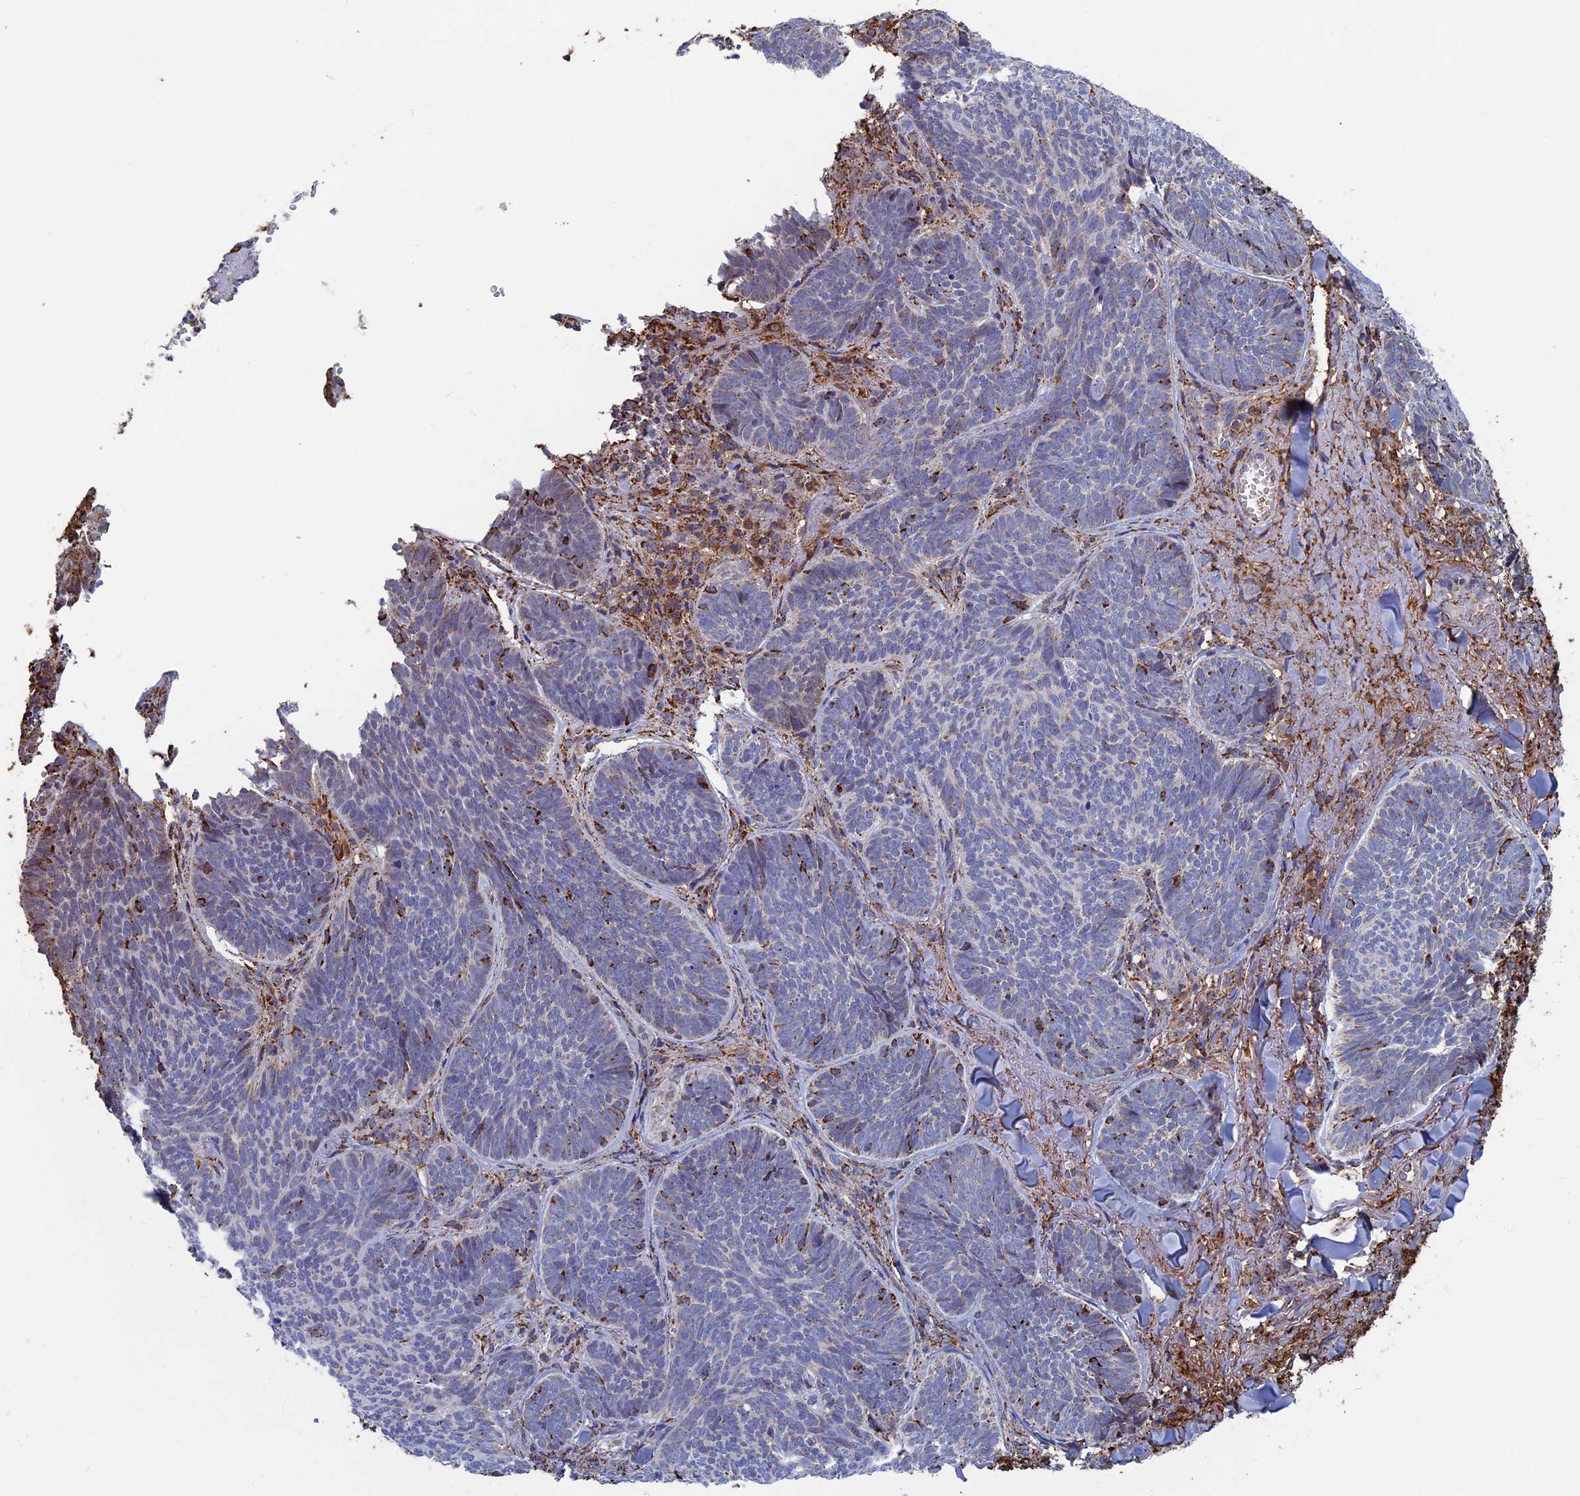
{"staining": {"intensity": "negative", "quantity": "none", "location": "none"}, "tissue": "skin cancer", "cell_type": "Tumor cells", "image_type": "cancer", "snomed": [{"axis": "morphology", "description": "Basal cell carcinoma"}, {"axis": "topography", "description": "Skin"}], "caption": "Immunohistochemical staining of human skin cancer (basal cell carcinoma) exhibits no significant staining in tumor cells. (Immunohistochemistry, brightfield microscopy, high magnification).", "gene": "SEC24D", "patient": {"sex": "female", "age": 74}}